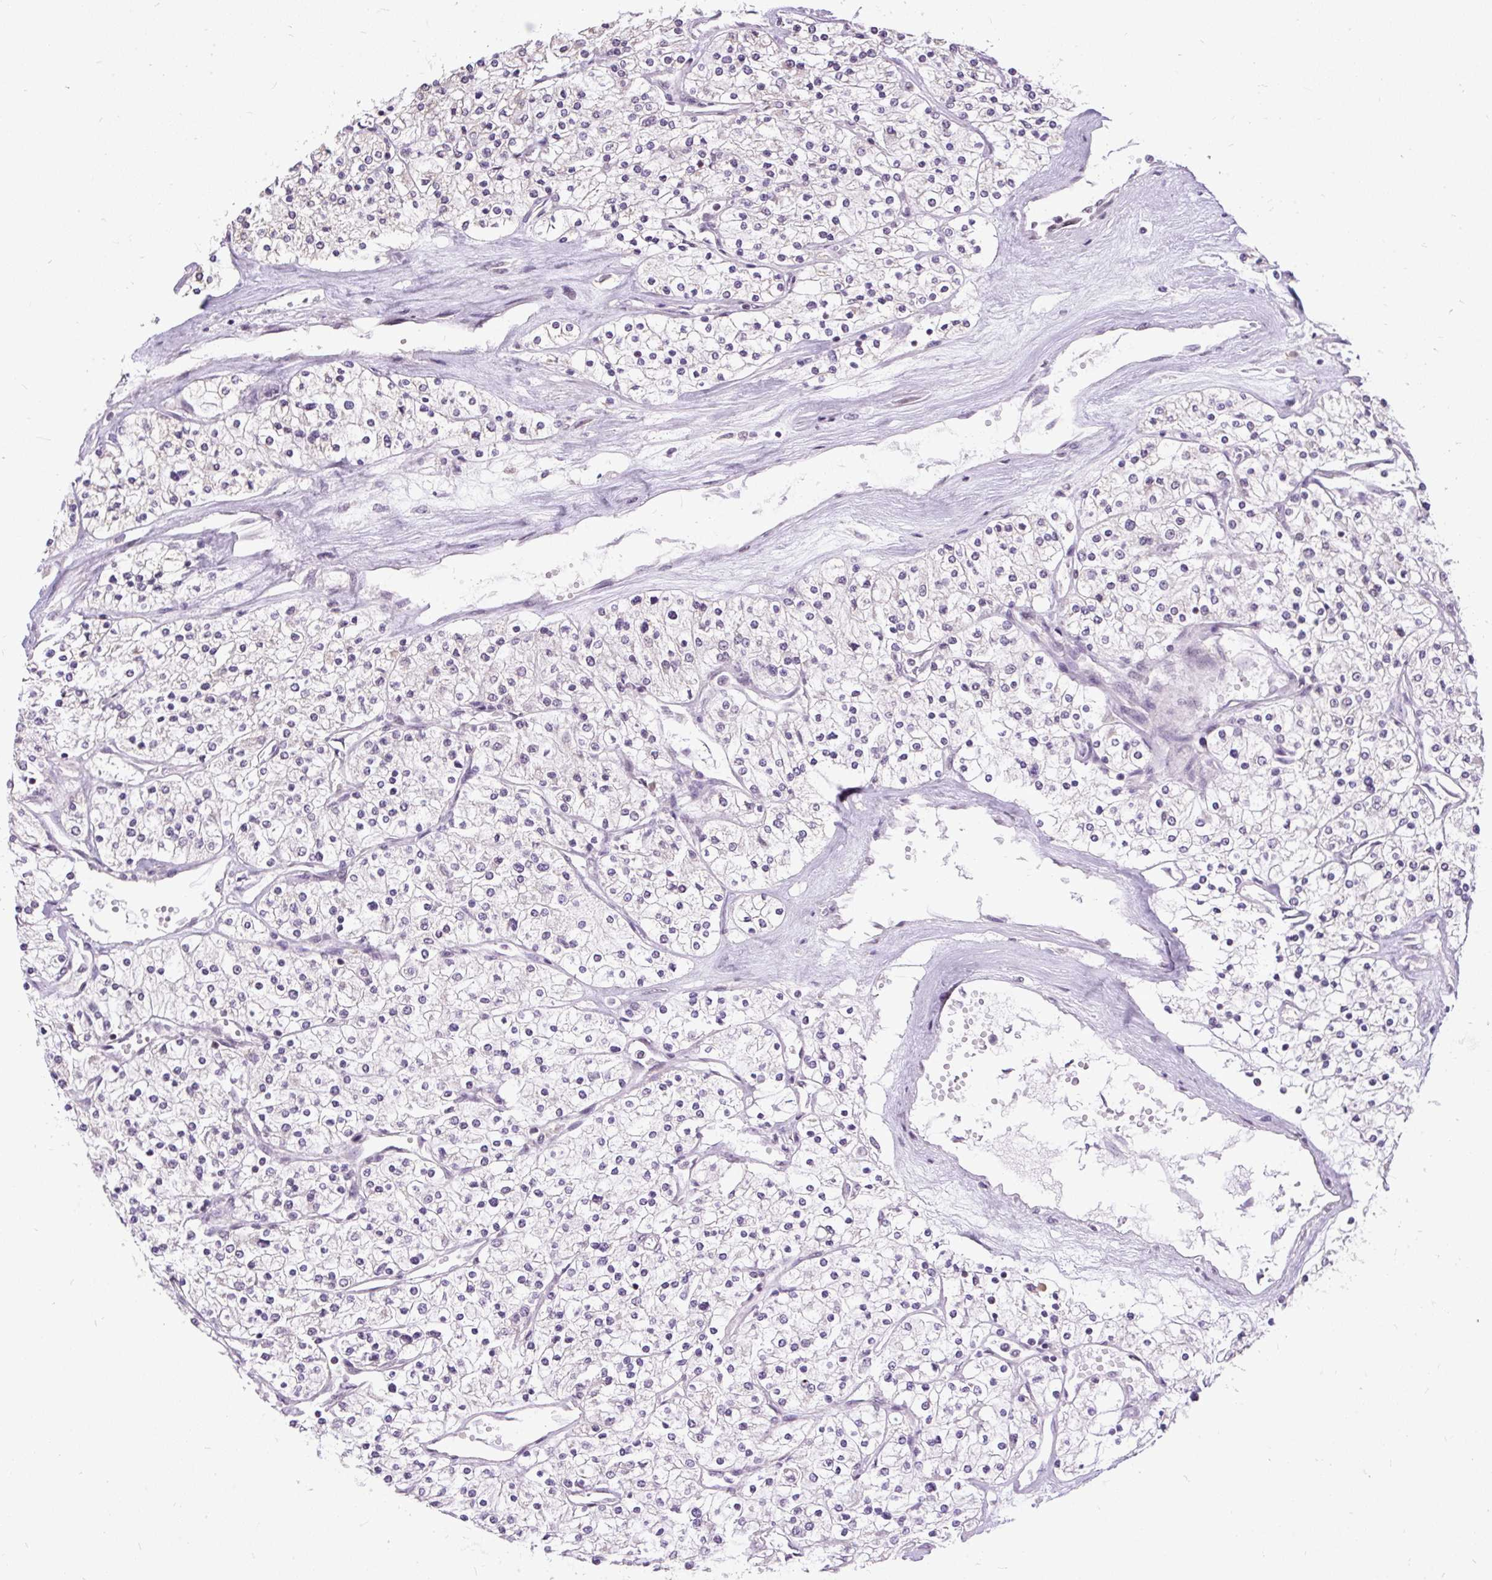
{"staining": {"intensity": "negative", "quantity": "none", "location": "none"}, "tissue": "renal cancer", "cell_type": "Tumor cells", "image_type": "cancer", "snomed": [{"axis": "morphology", "description": "Adenocarcinoma, NOS"}, {"axis": "topography", "description": "Kidney"}], "caption": "IHC of human renal adenocarcinoma shows no staining in tumor cells. (DAB (3,3'-diaminobenzidine) IHC visualized using brightfield microscopy, high magnification).", "gene": "ZNF672", "patient": {"sex": "male", "age": 80}}